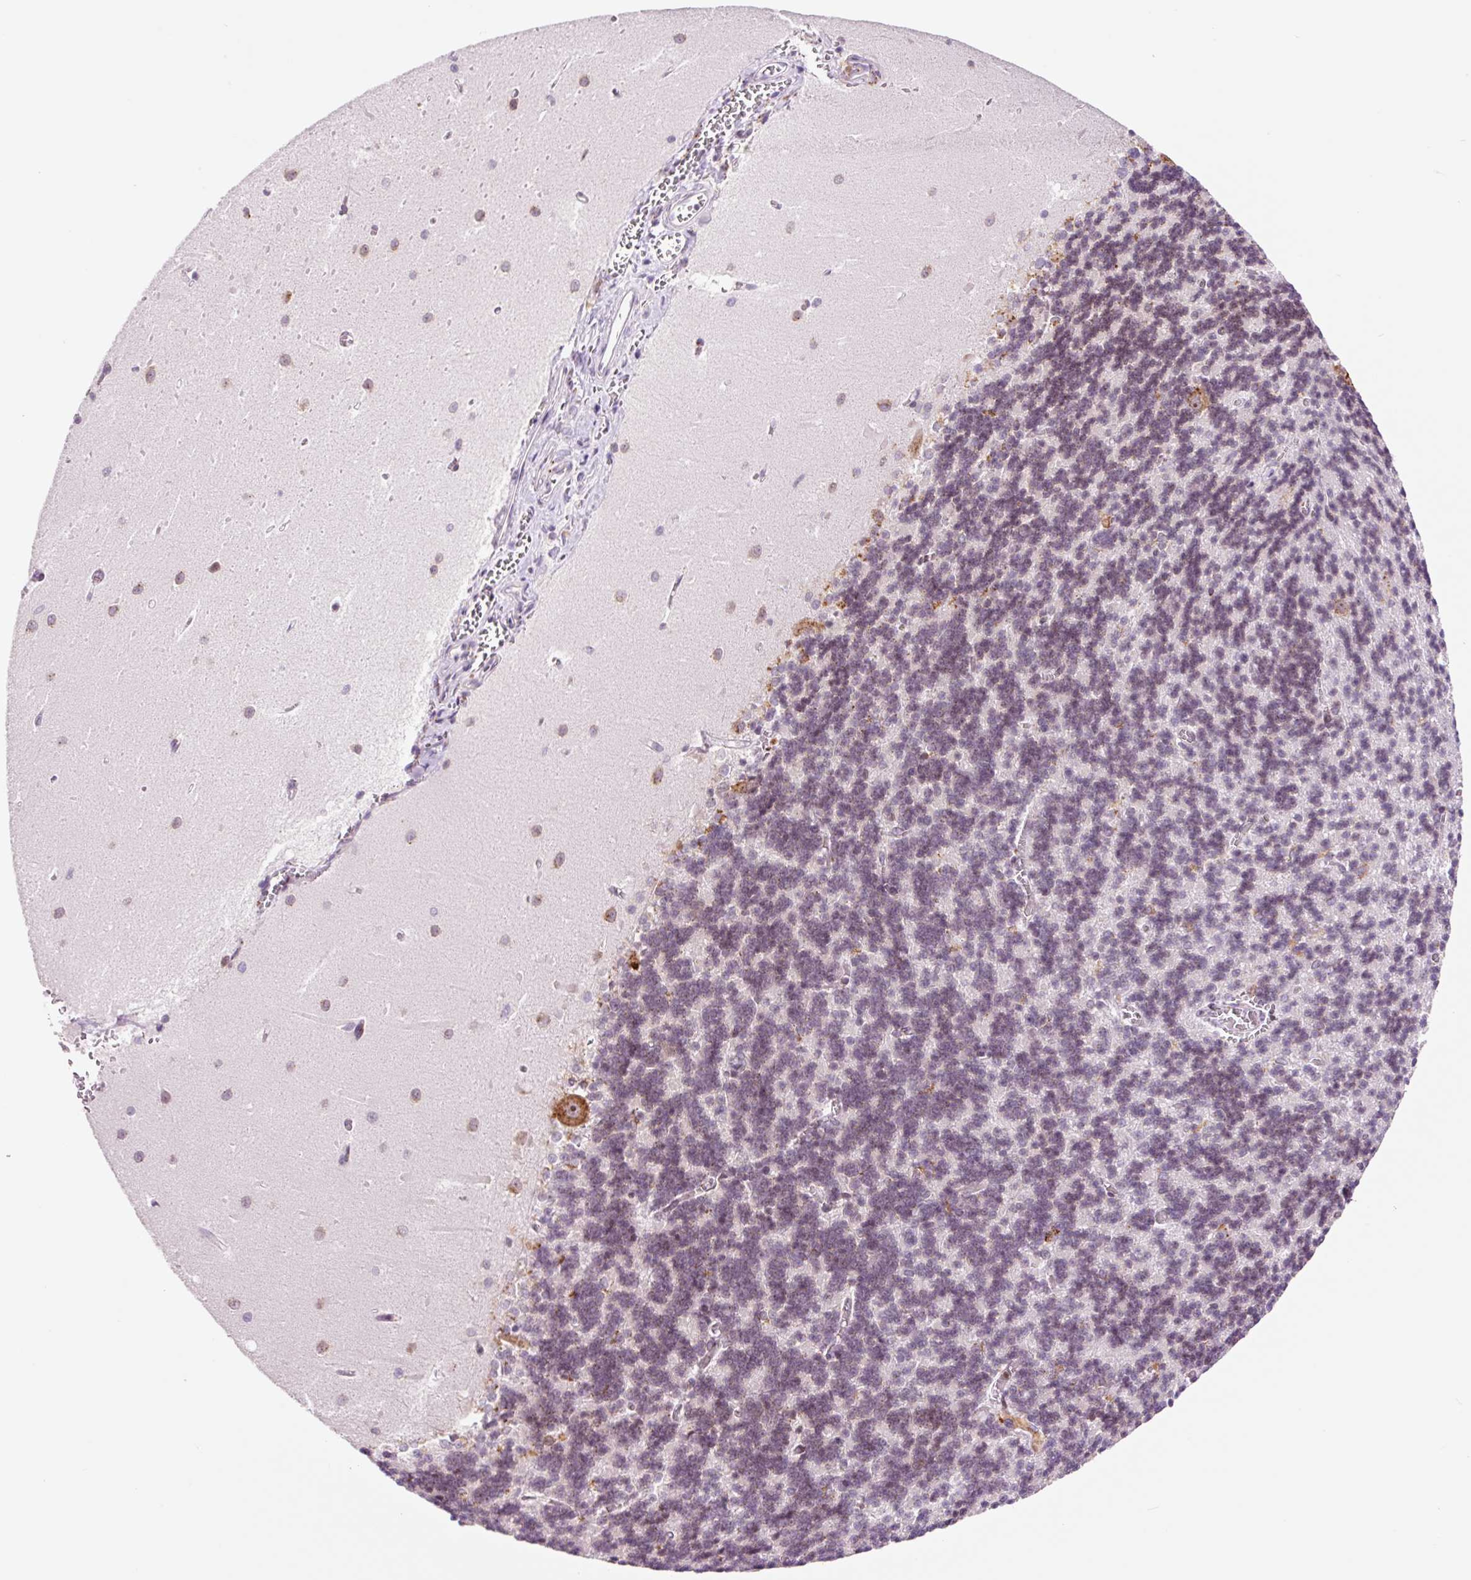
{"staining": {"intensity": "weak", "quantity": "<25%", "location": "nuclear"}, "tissue": "cerebellum", "cell_type": "Cells in granular layer", "image_type": "normal", "snomed": [{"axis": "morphology", "description": "Normal tissue, NOS"}, {"axis": "topography", "description": "Cerebellum"}], "caption": "Immunohistochemistry (IHC) image of normal cerebellum: human cerebellum stained with DAB exhibits no significant protein staining in cells in granular layer.", "gene": "RPL41", "patient": {"sex": "male", "age": 37}}